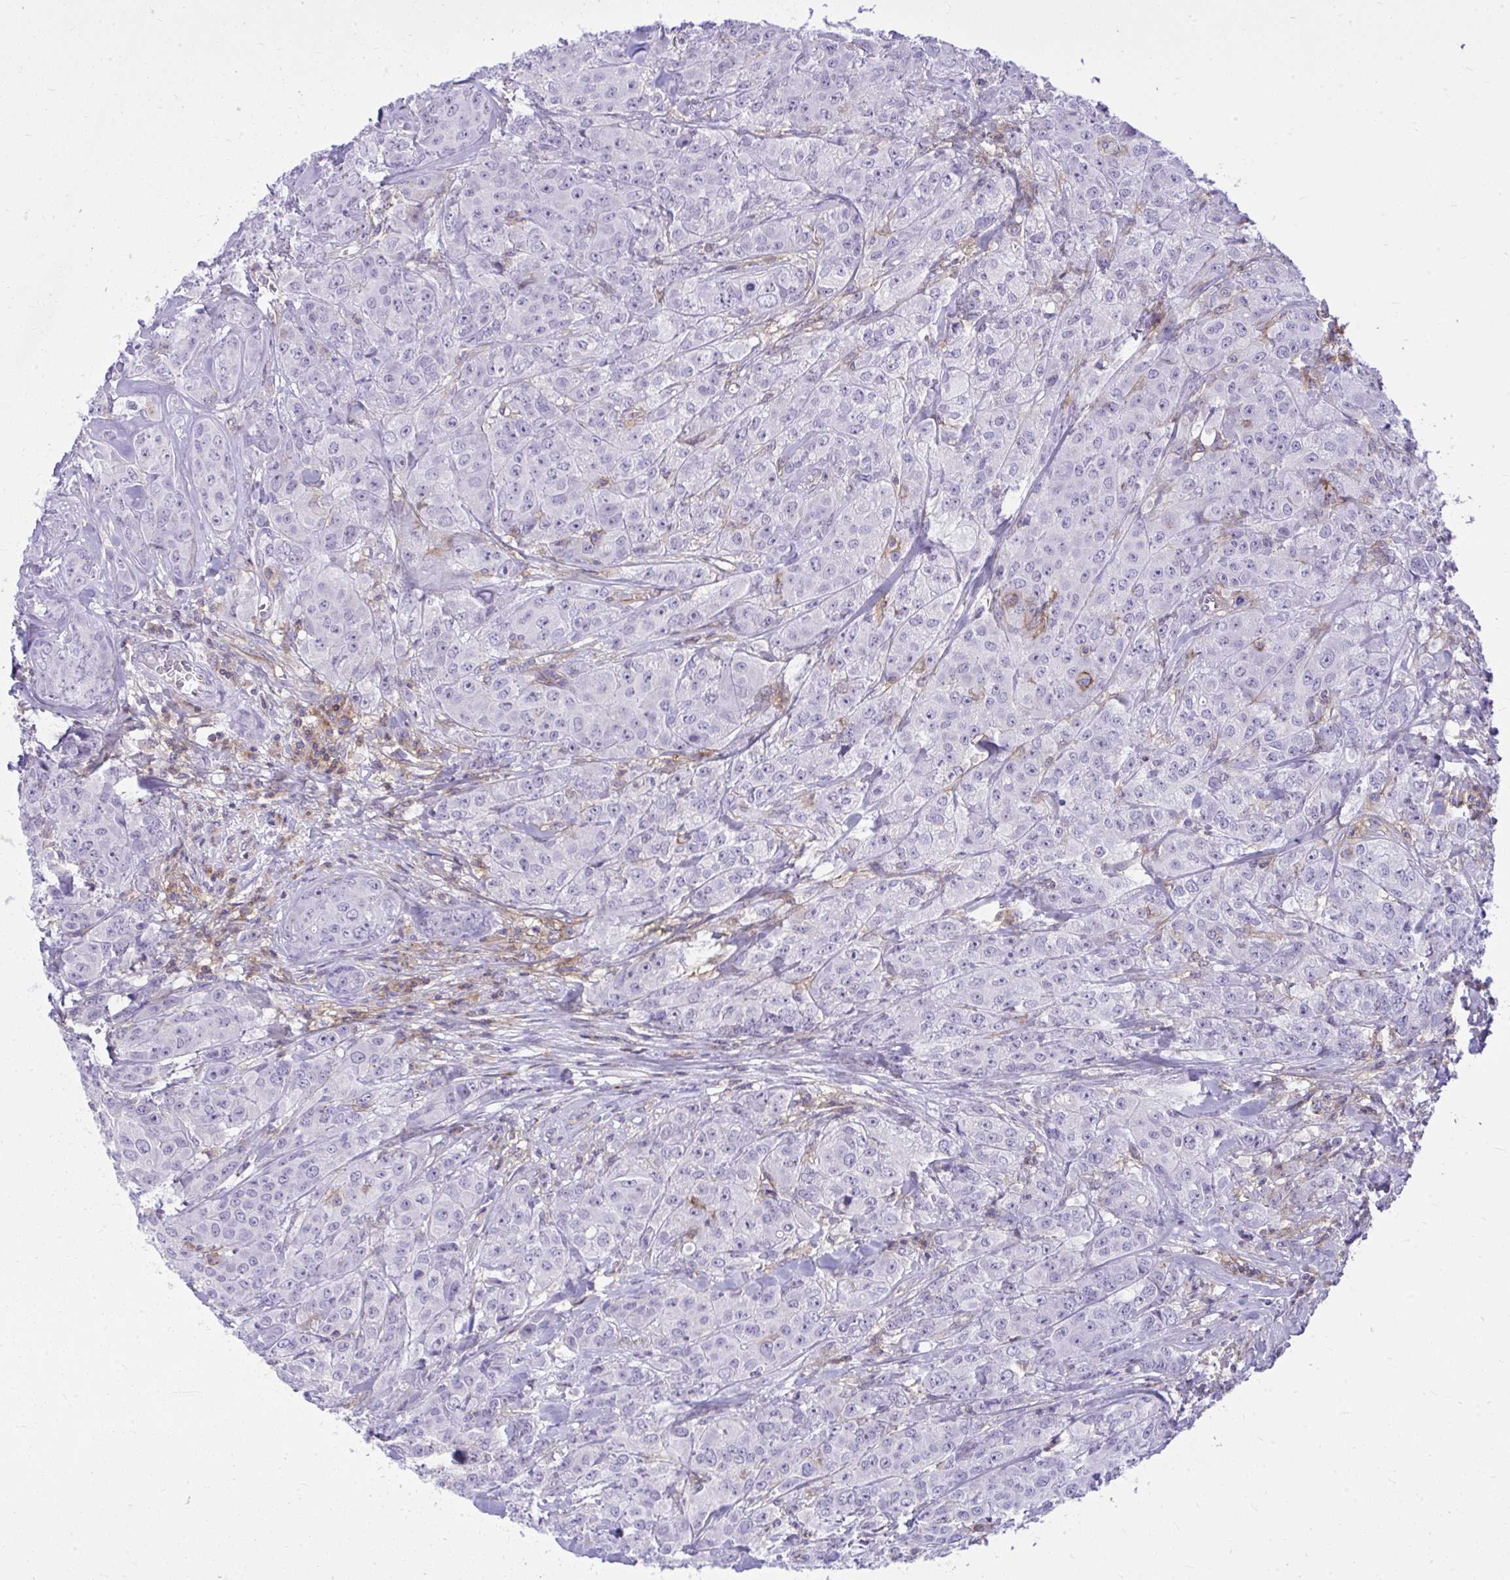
{"staining": {"intensity": "negative", "quantity": "none", "location": "none"}, "tissue": "breast cancer", "cell_type": "Tumor cells", "image_type": "cancer", "snomed": [{"axis": "morphology", "description": "Normal tissue, NOS"}, {"axis": "morphology", "description": "Duct carcinoma"}, {"axis": "topography", "description": "Breast"}], "caption": "The immunohistochemistry photomicrograph has no significant positivity in tumor cells of invasive ductal carcinoma (breast) tissue. (Brightfield microscopy of DAB (3,3'-diaminobenzidine) immunohistochemistry (IHC) at high magnification).", "gene": "GPRIN3", "patient": {"sex": "female", "age": 43}}